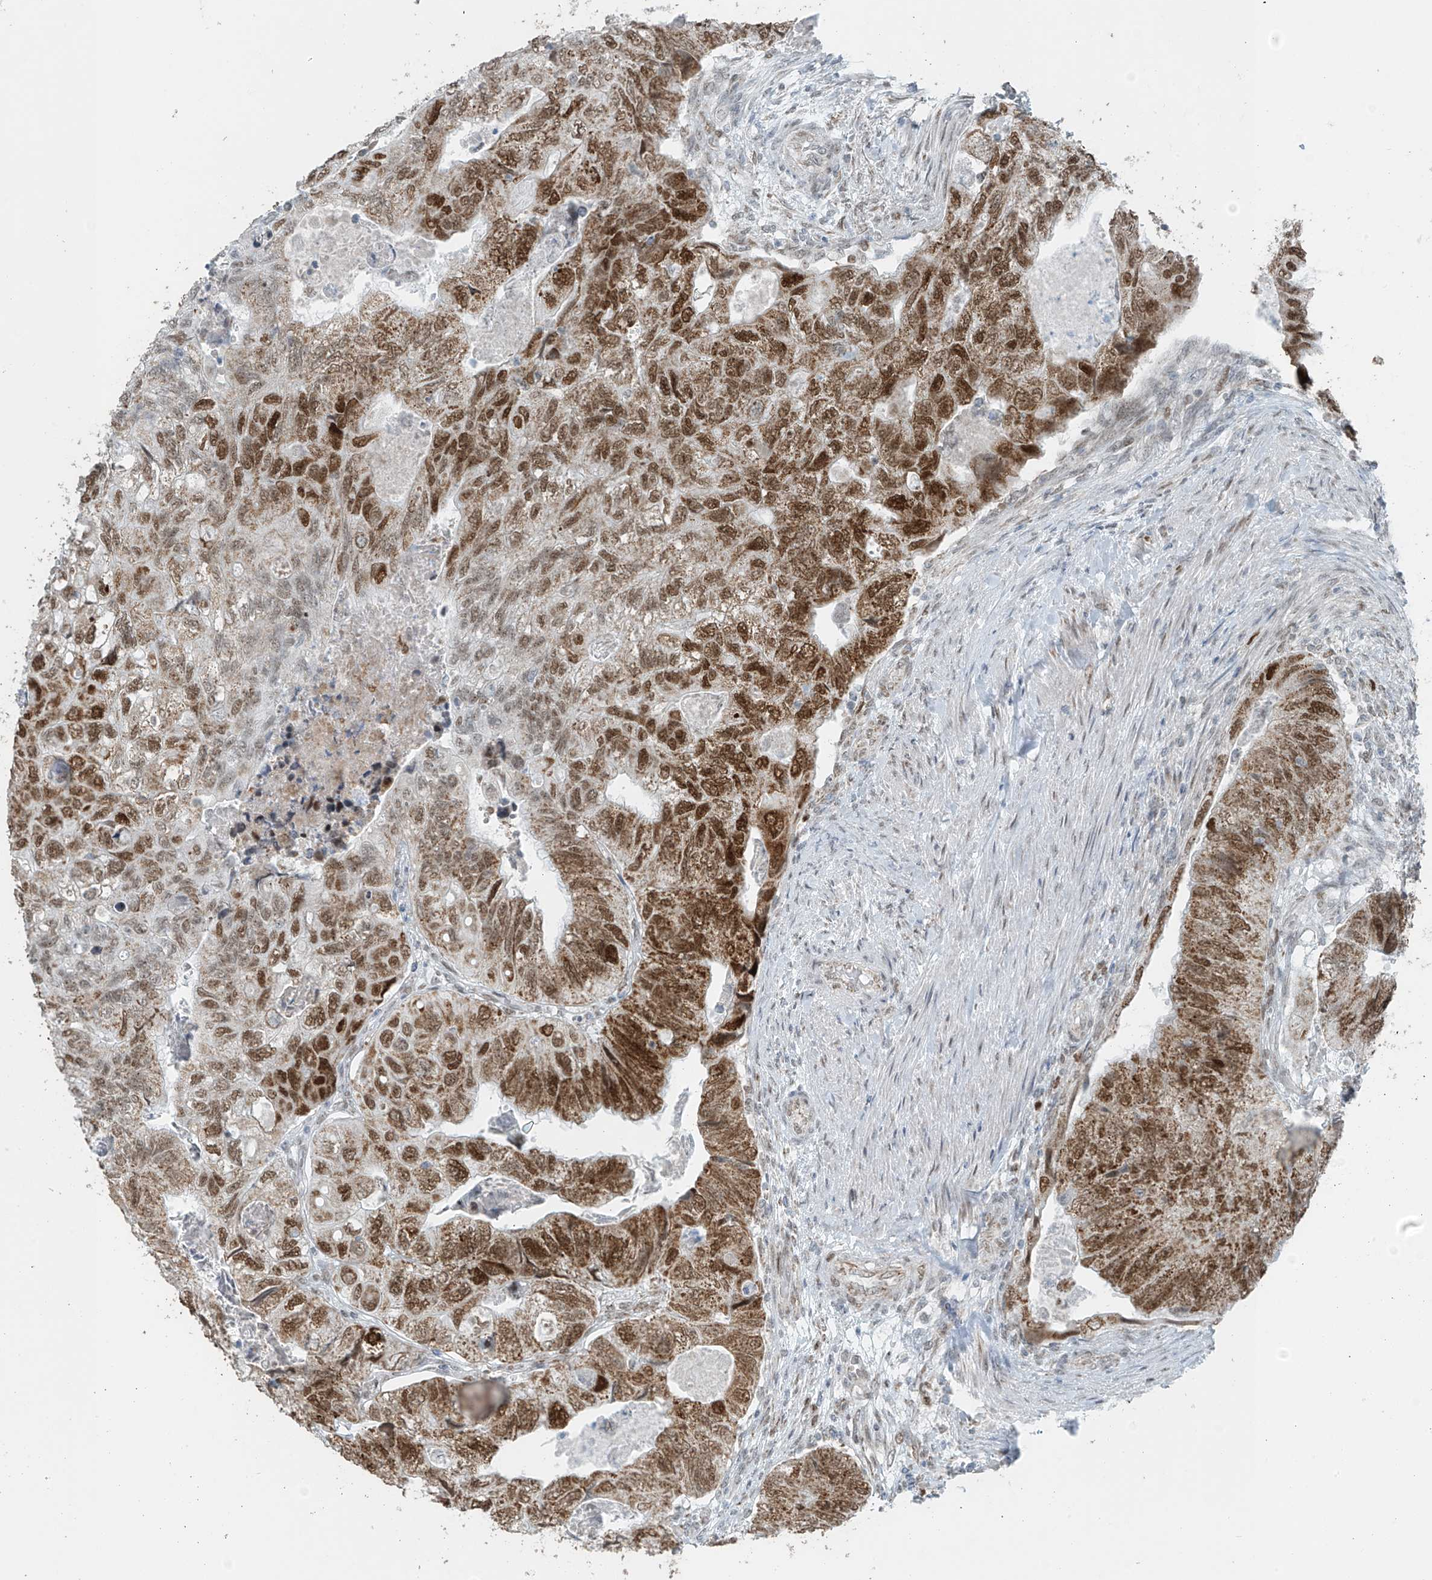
{"staining": {"intensity": "strong", "quantity": ">75%", "location": "nuclear"}, "tissue": "colorectal cancer", "cell_type": "Tumor cells", "image_type": "cancer", "snomed": [{"axis": "morphology", "description": "Adenocarcinoma, NOS"}, {"axis": "topography", "description": "Rectum"}], "caption": "IHC photomicrograph of colorectal cancer stained for a protein (brown), which demonstrates high levels of strong nuclear staining in about >75% of tumor cells.", "gene": "WRNIP1", "patient": {"sex": "male", "age": 63}}